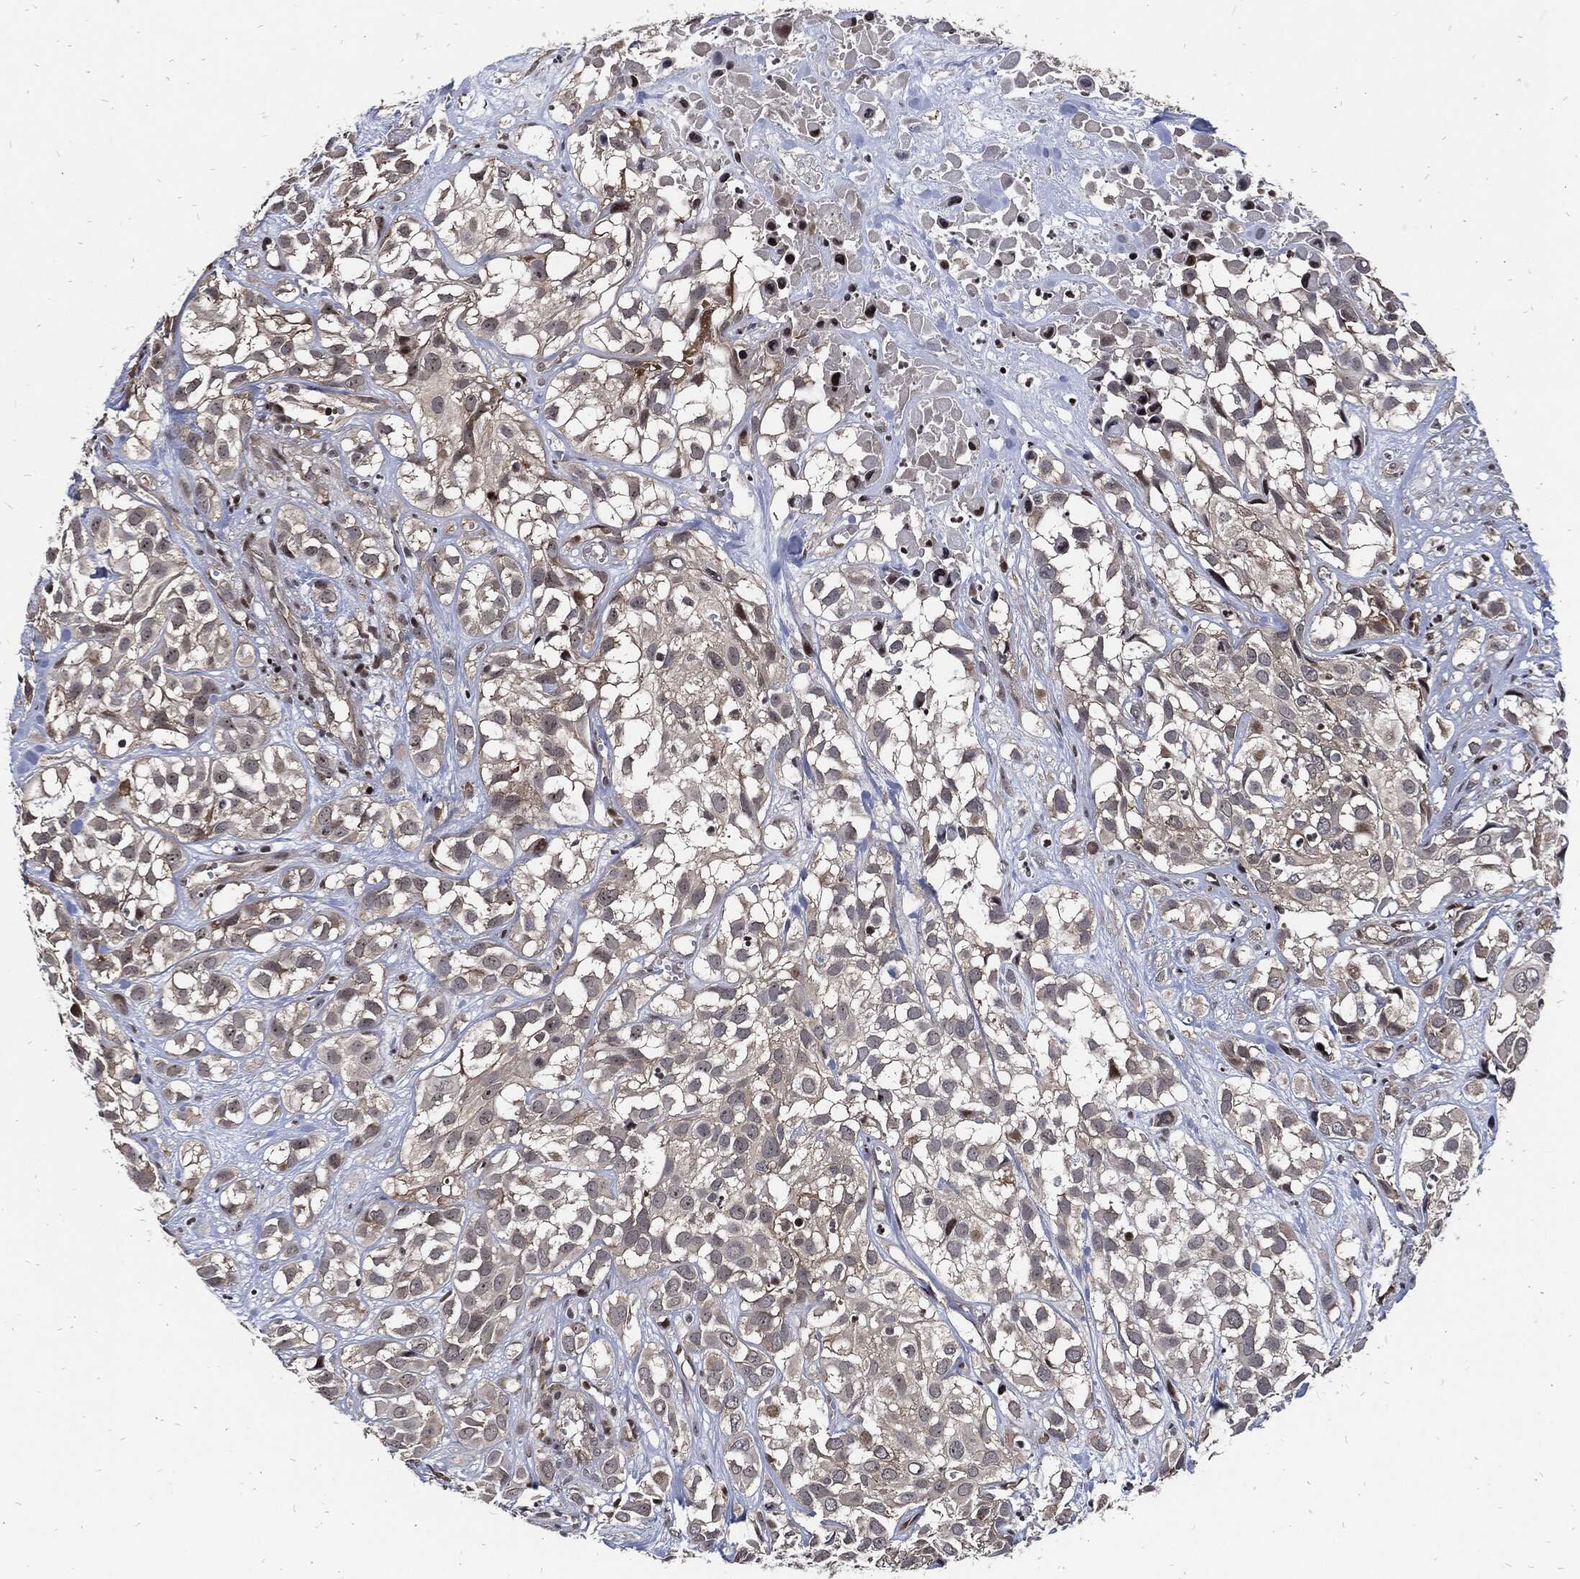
{"staining": {"intensity": "weak", "quantity": "<25%", "location": "nuclear"}, "tissue": "urothelial cancer", "cell_type": "Tumor cells", "image_type": "cancer", "snomed": [{"axis": "morphology", "description": "Urothelial carcinoma, High grade"}, {"axis": "topography", "description": "Urinary bladder"}], "caption": "Tumor cells are negative for brown protein staining in urothelial cancer.", "gene": "ZNF775", "patient": {"sex": "male", "age": 56}}